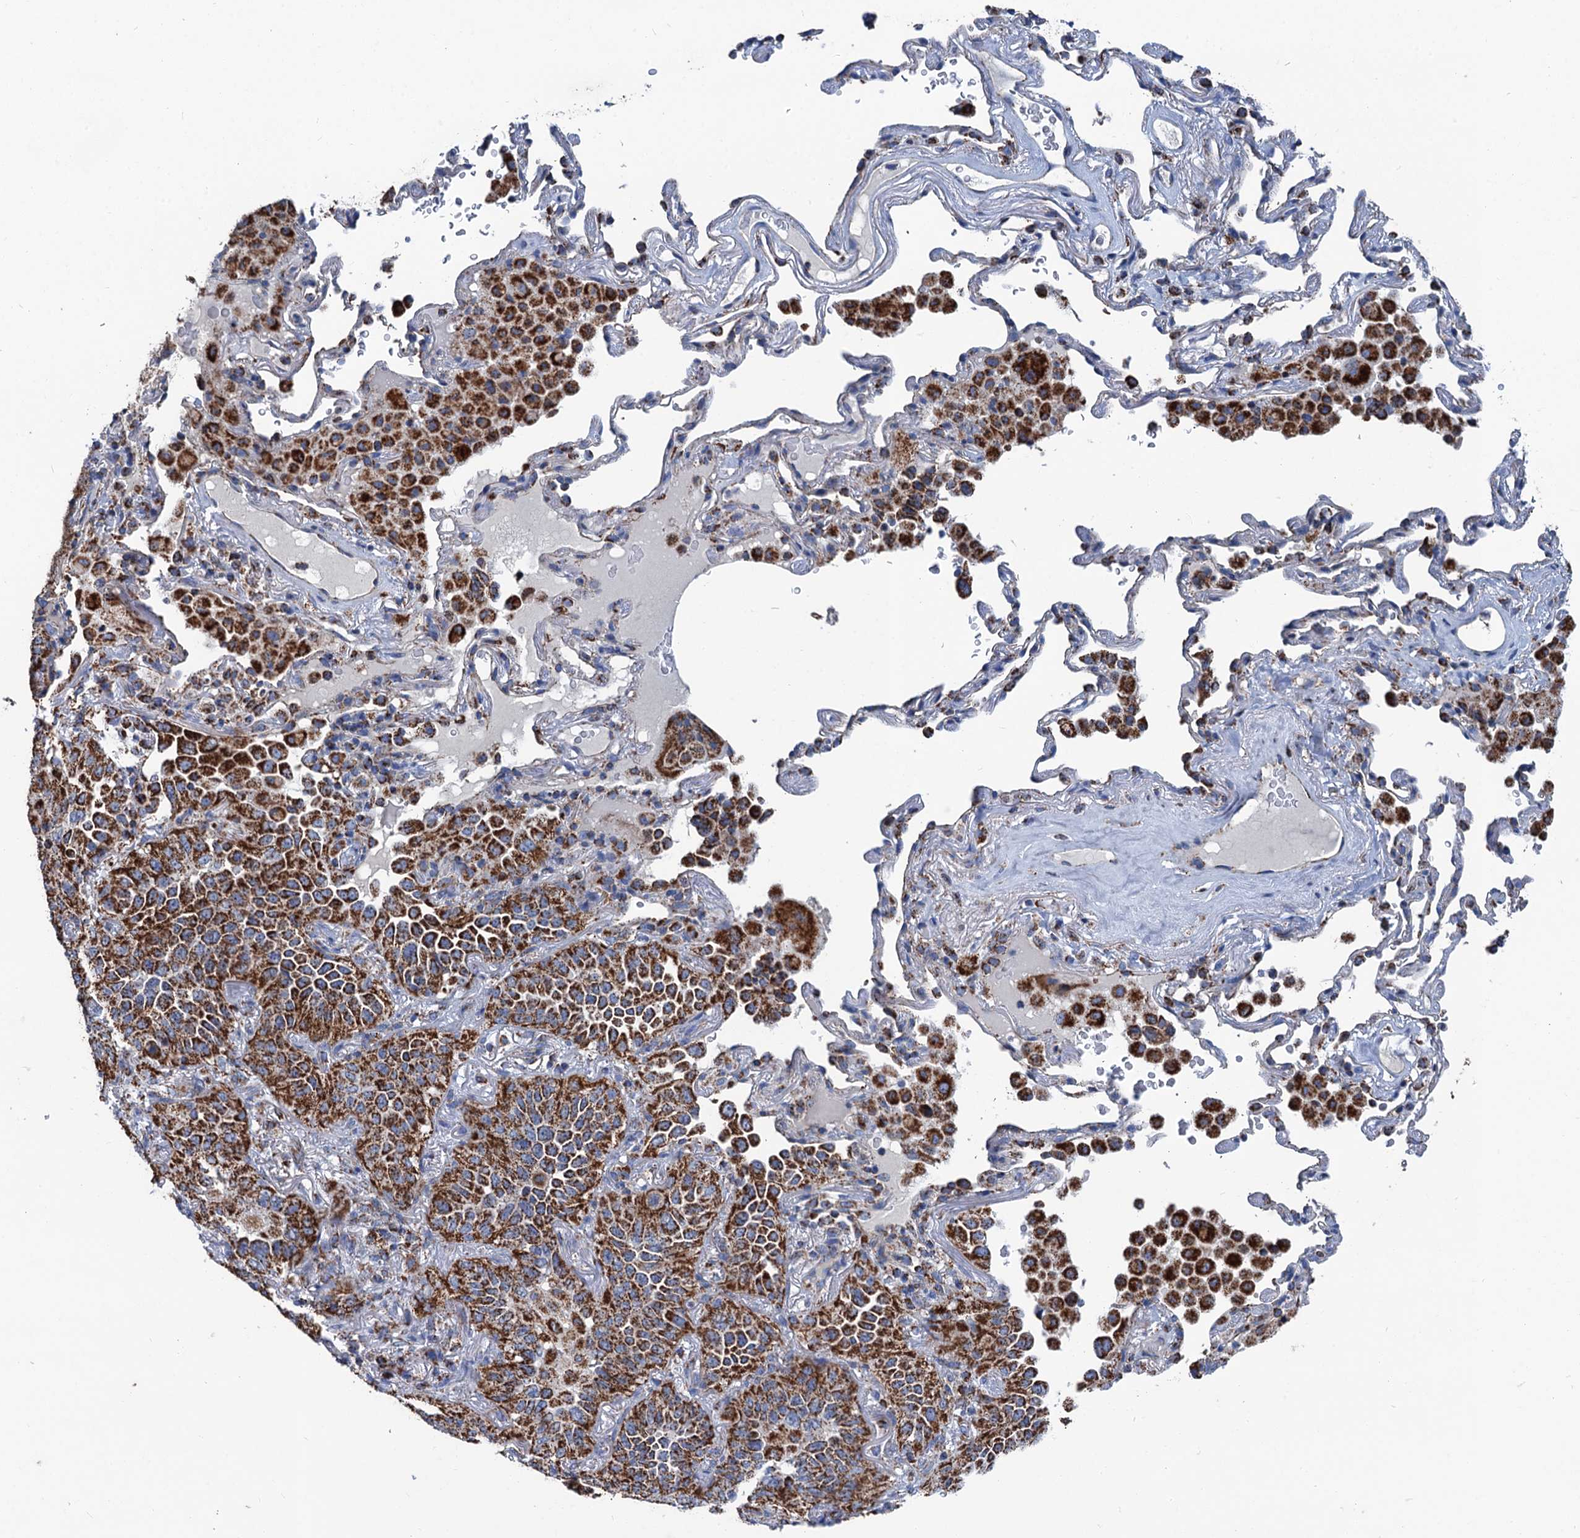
{"staining": {"intensity": "strong", "quantity": ">75%", "location": "cytoplasmic/membranous"}, "tissue": "lung cancer", "cell_type": "Tumor cells", "image_type": "cancer", "snomed": [{"axis": "morphology", "description": "Adenocarcinoma, NOS"}, {"axis": "topography", "description": "Lung"}], "caption": "Brown immunohistochemical staining in lung adenocarcinoma shows strong cytoplasmic/membranous positivity in about >75% of tumor cells.", "gene": "IVD", "patient": {"sex": "female", "age": 69}}